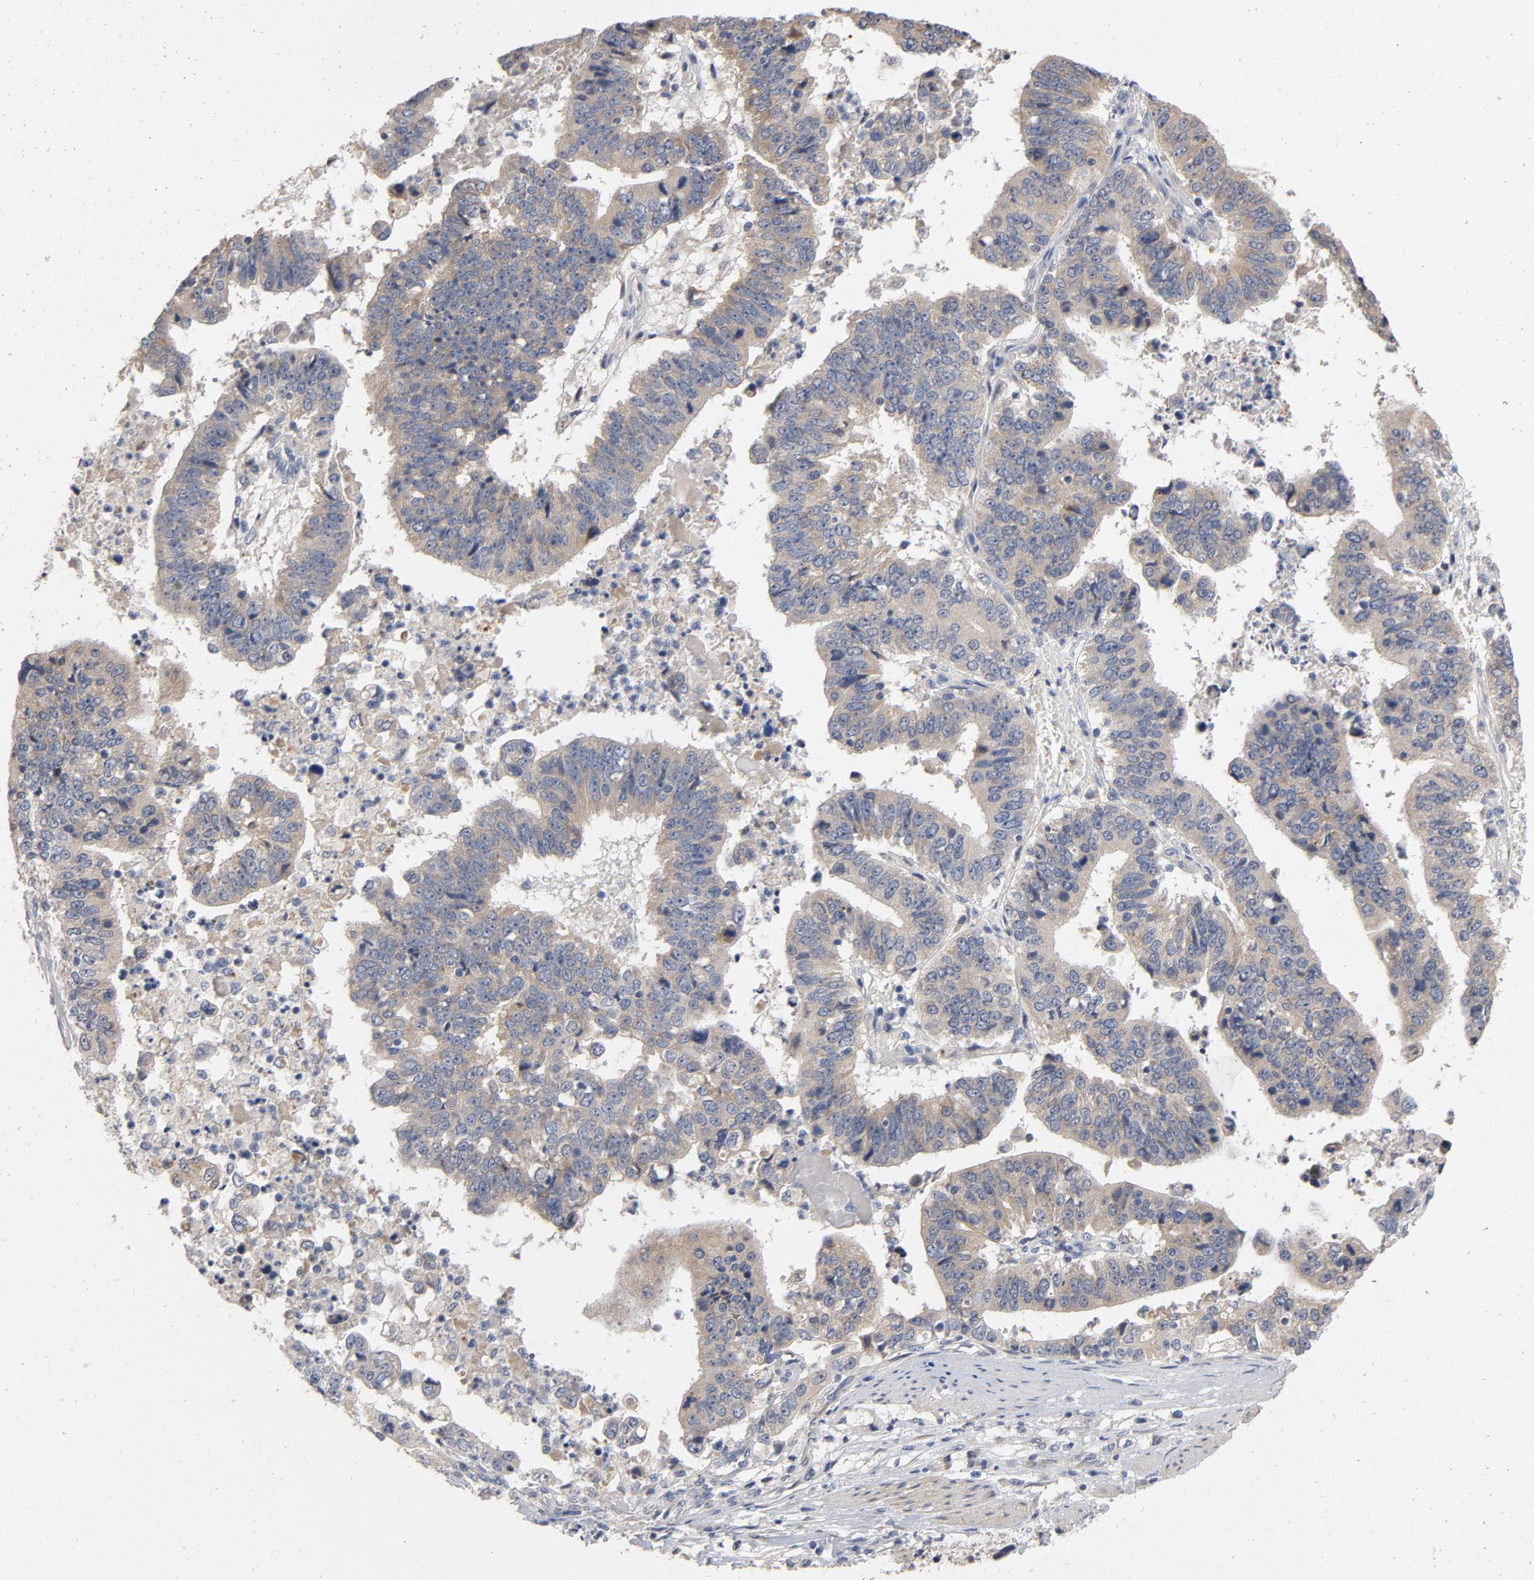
{"staining": {"intensity": "weak", "quantity": ">75%", "location": "cytoplasmic/membranous"}, "tissue": "stomach cancer", "cell_type": "Tumor cells", "image_type": "cancer", "snomed": [{"axis": "morphology", "description": "Adenocarcinoma, NOS"}, {"axis": "topography", "description": "Stomach, upper"}], "caption": "Weak cytoplasmic/membranous expression for a protein is appreciated in about >75% of tumor cells of stomach adenocarcinoma using immunohistochemistry.", "gene": "CCDC134", "patient": {"sex": "female", "age": 50}}